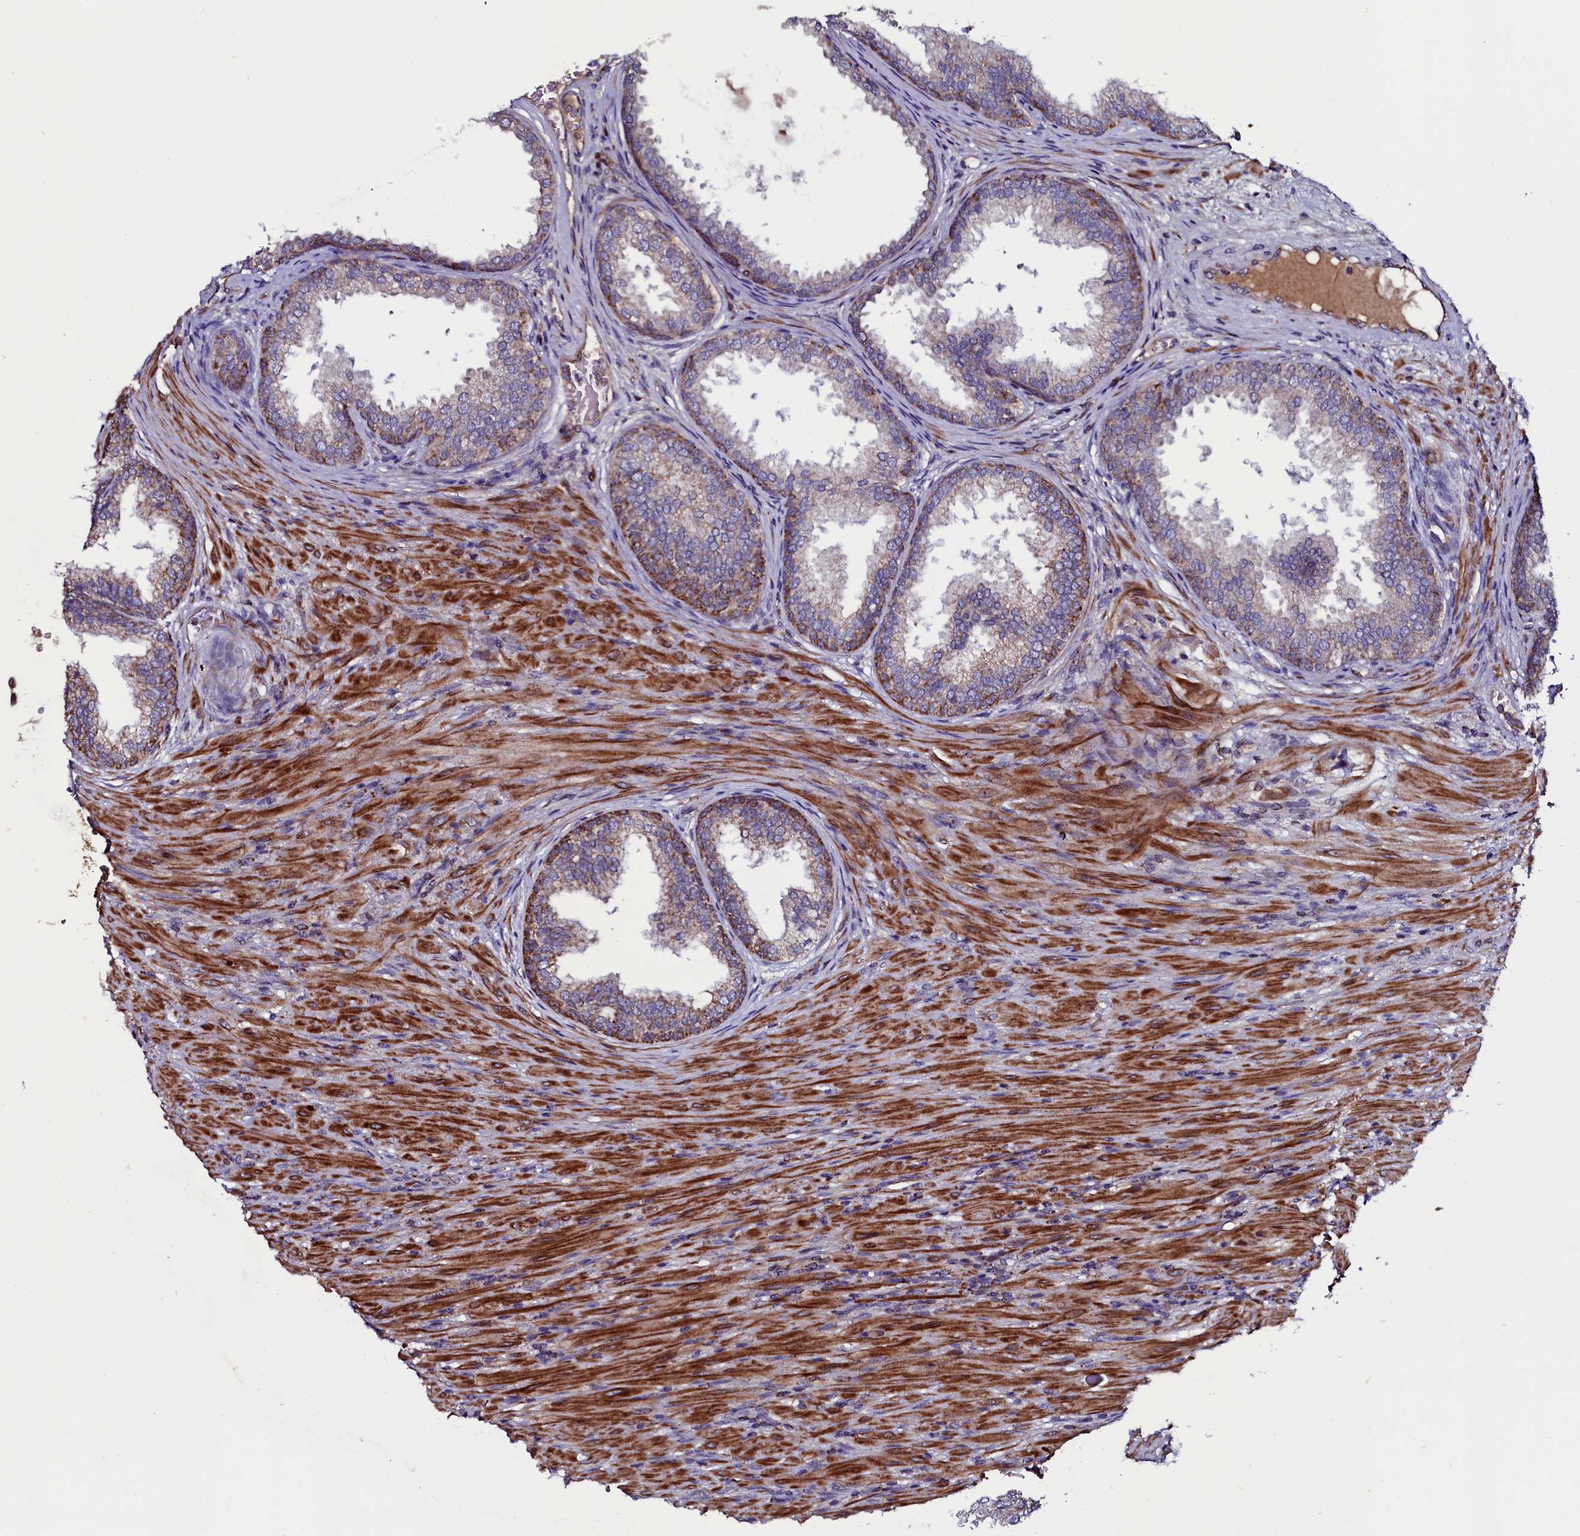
{"staining": {"intensity": "moderate", "quantity": ">75%", "location": "cytoplasmic/membranous"}, "tissue": "prostate", "cell_type": "Glandular cells", "image_type": "normal", "snomed": [{"axis": "morphology", "description": "Normal tissue, NOS"}, {"axis": "topography", "description": "Prostate"}], "caption": "About >75% of glandular cells in benign prostate display moderate cytoplasmic/membranous protein expression as visualized by brown immunohistochemical staining.", "gene": "NAA80", "patient": {"sex": "male", "age": 76}}